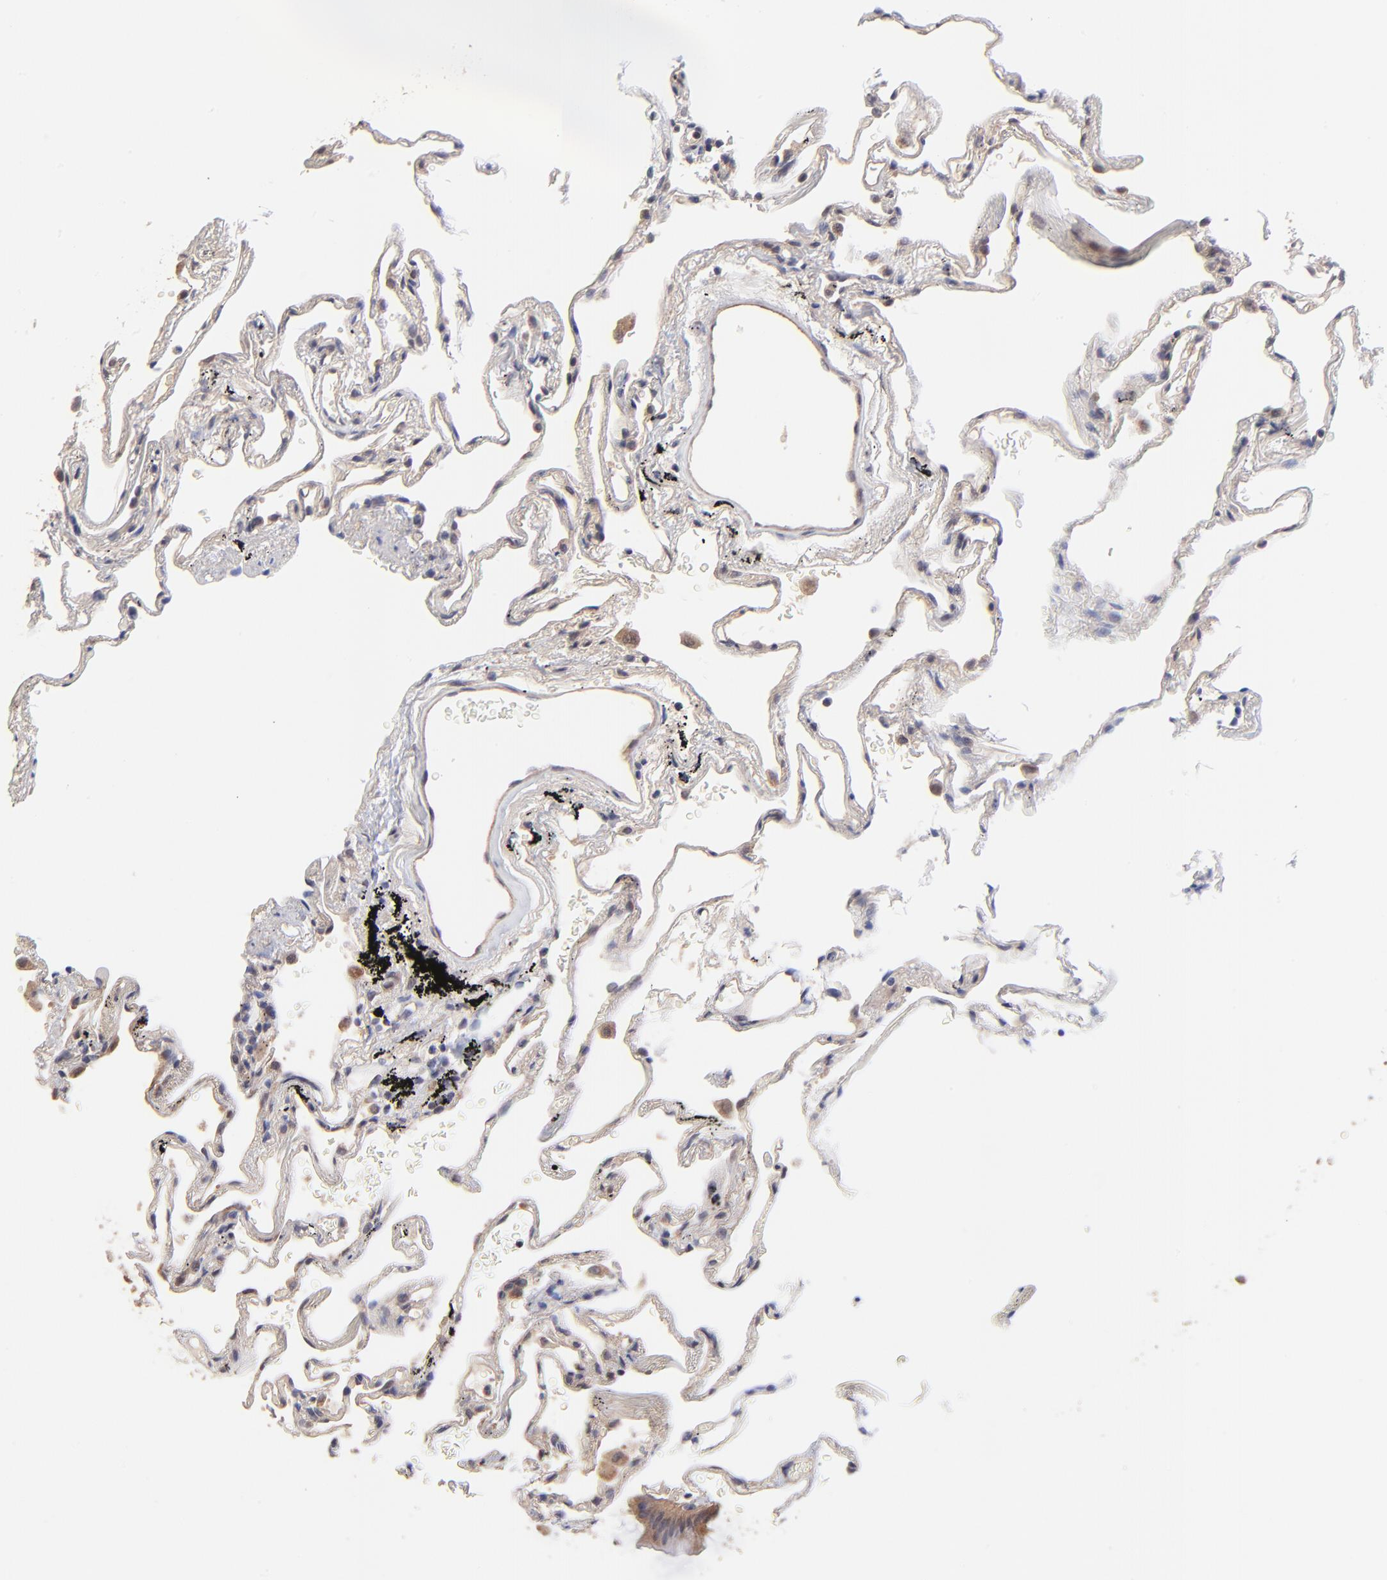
{"staining": {"intensity": "weak", "quantity": "25%-75%", "location": "cytoplasmic/membranous"}, "tissue": "lung", "cell_type": "Alveolar cells", "image_type": "normal", "snomed": [{"axis": "morphology", "description": "Normal tissue, NOS"}, {"axis": "morphology", "description": "Inflammation, NOS"}, {"axis": "topography", "description": "Lung"}], "caption": "Weak cytoplasmic/membranous expression for a protein is present in approximately 25%-75% of alveolar cells of normal lung using IHC.", "gene": "BAIAP2L2", "patient": {"sex": "male", "age": 69}}